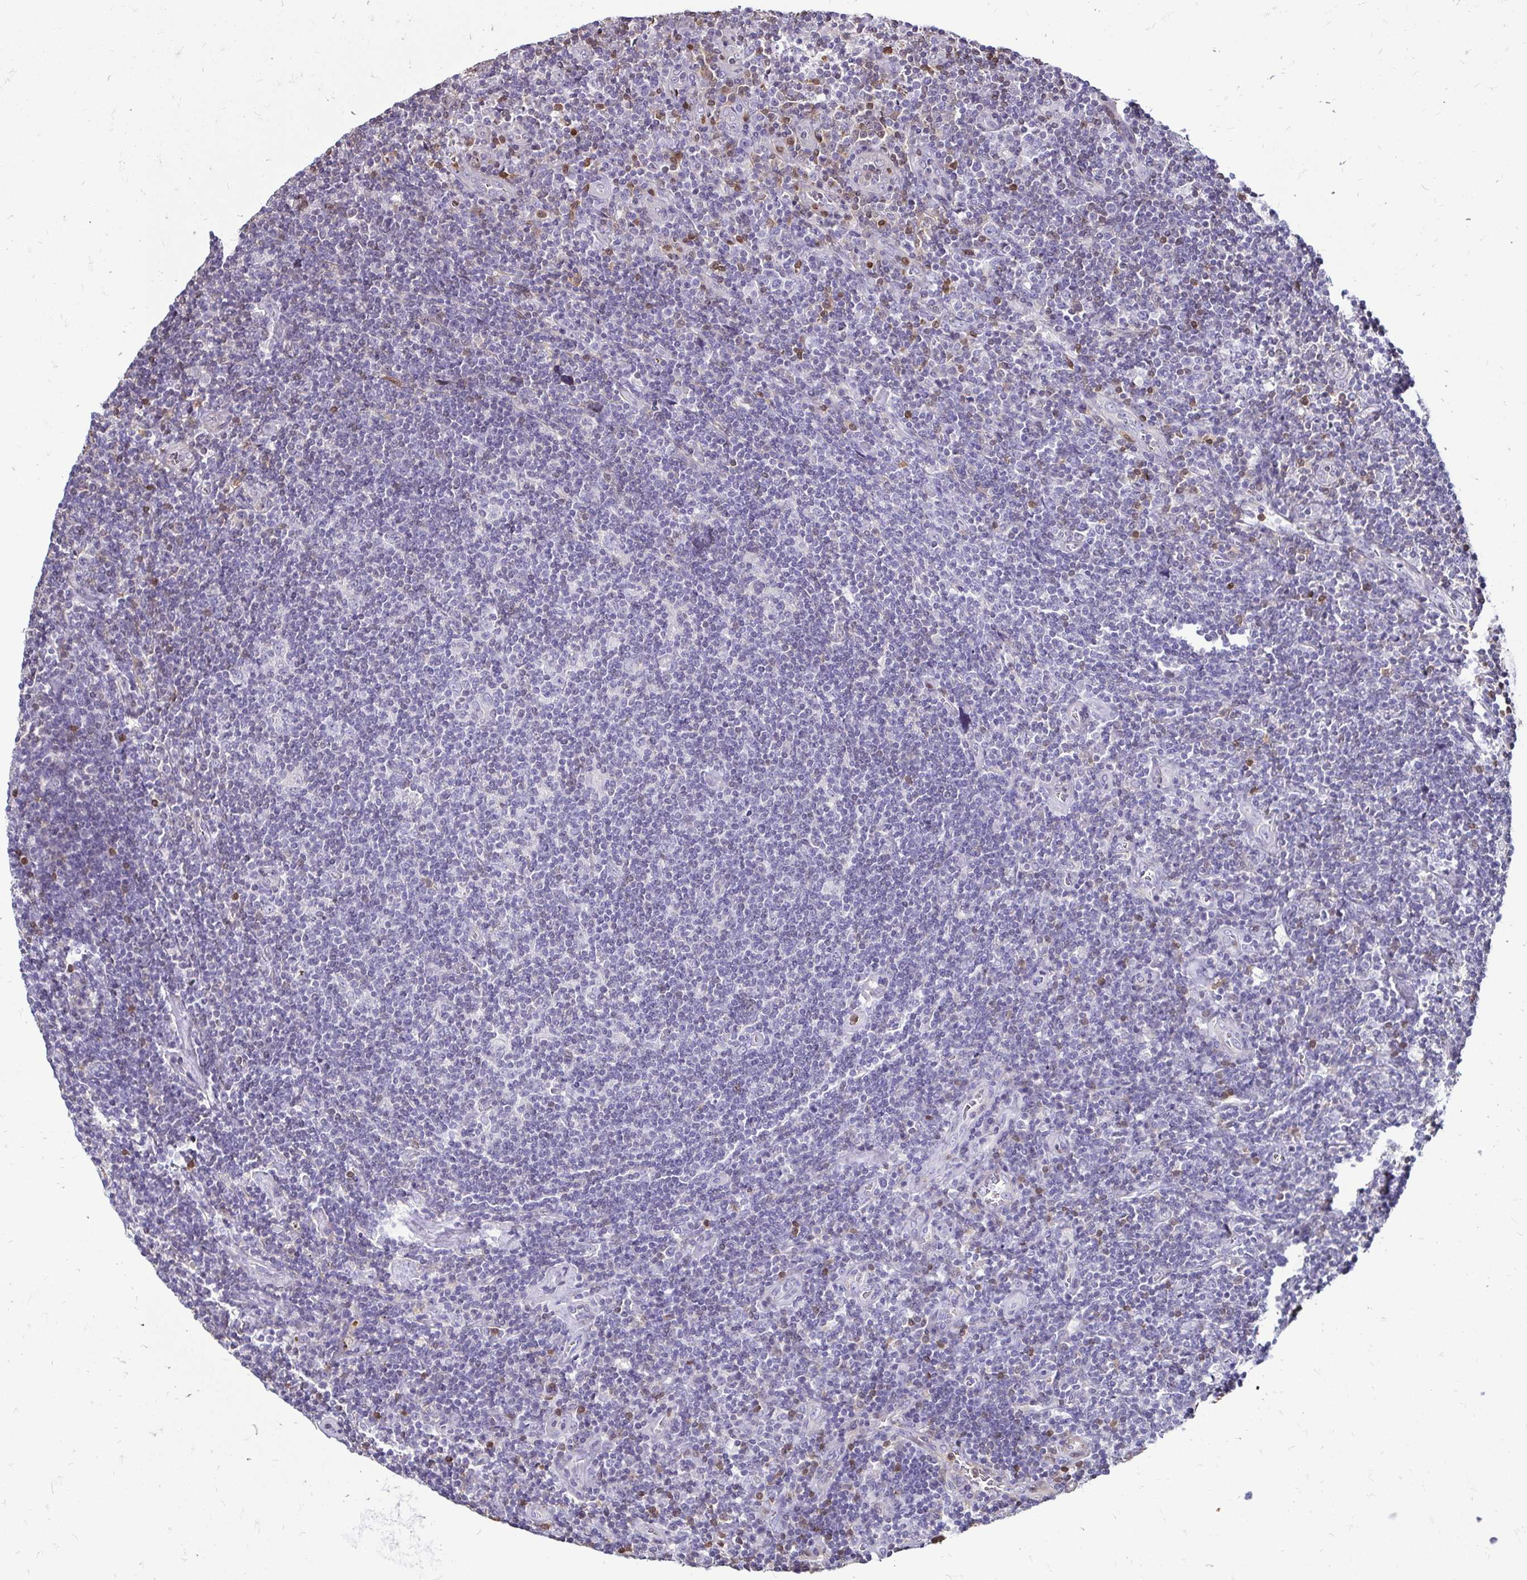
{"staining": {"intensity": "negative", "quantity": "none", "location": "none"}, "tissue": "lymphoma", "cell_type": "Tumor cells", "image_type": "cancer", "snomed": [{"axis": "morphology", "description": "Hodgkin's disease, NOS"}, {"axis": "topography", "description": "Lymph node"}], "caption": "Immunohistochemical staining of human Hodgkin's disease exhibits no significant positivity in tumor cells.", "gene": "ZFP1", "patient": {"sex": "male", "age": 40}}